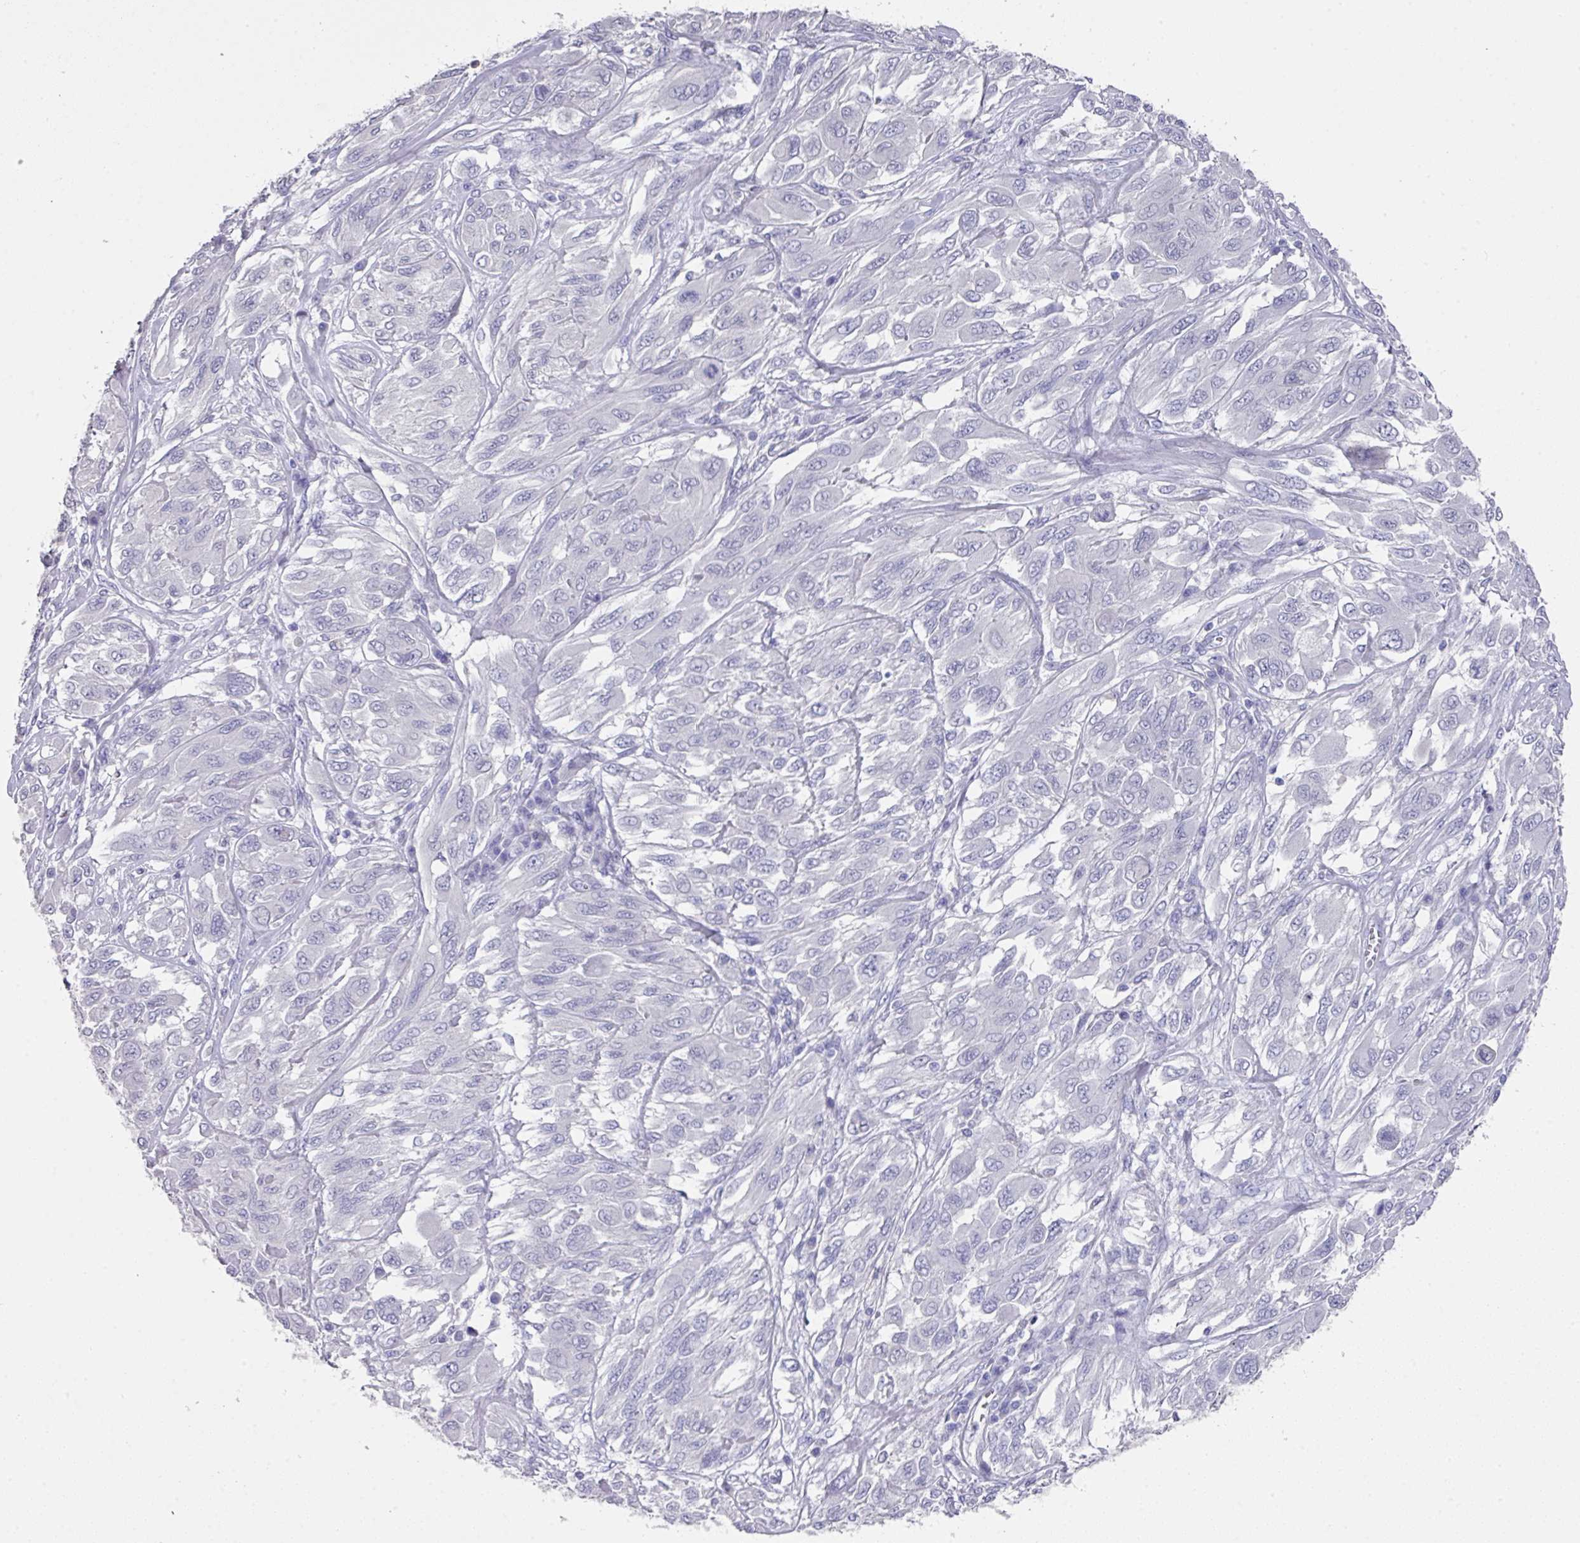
{"staining": {"intensity": "negative", "quantity": "none", "location": "none"}, "tissue": "melanoma", "cell_type": "Tumor cells", "image_type": "cancer", "snomed": [{"axis": "morphology", "description": "Malignant melanoma, NOS"}, {"axis": "topography", "description": "Skin"}], "caption": "This is an immunohistochemistry histopathology image of human malignant melanoma. There is no staining in tumor cells.", "gene": "DAZL", "patient": {"sex": "female", "age": 91}}